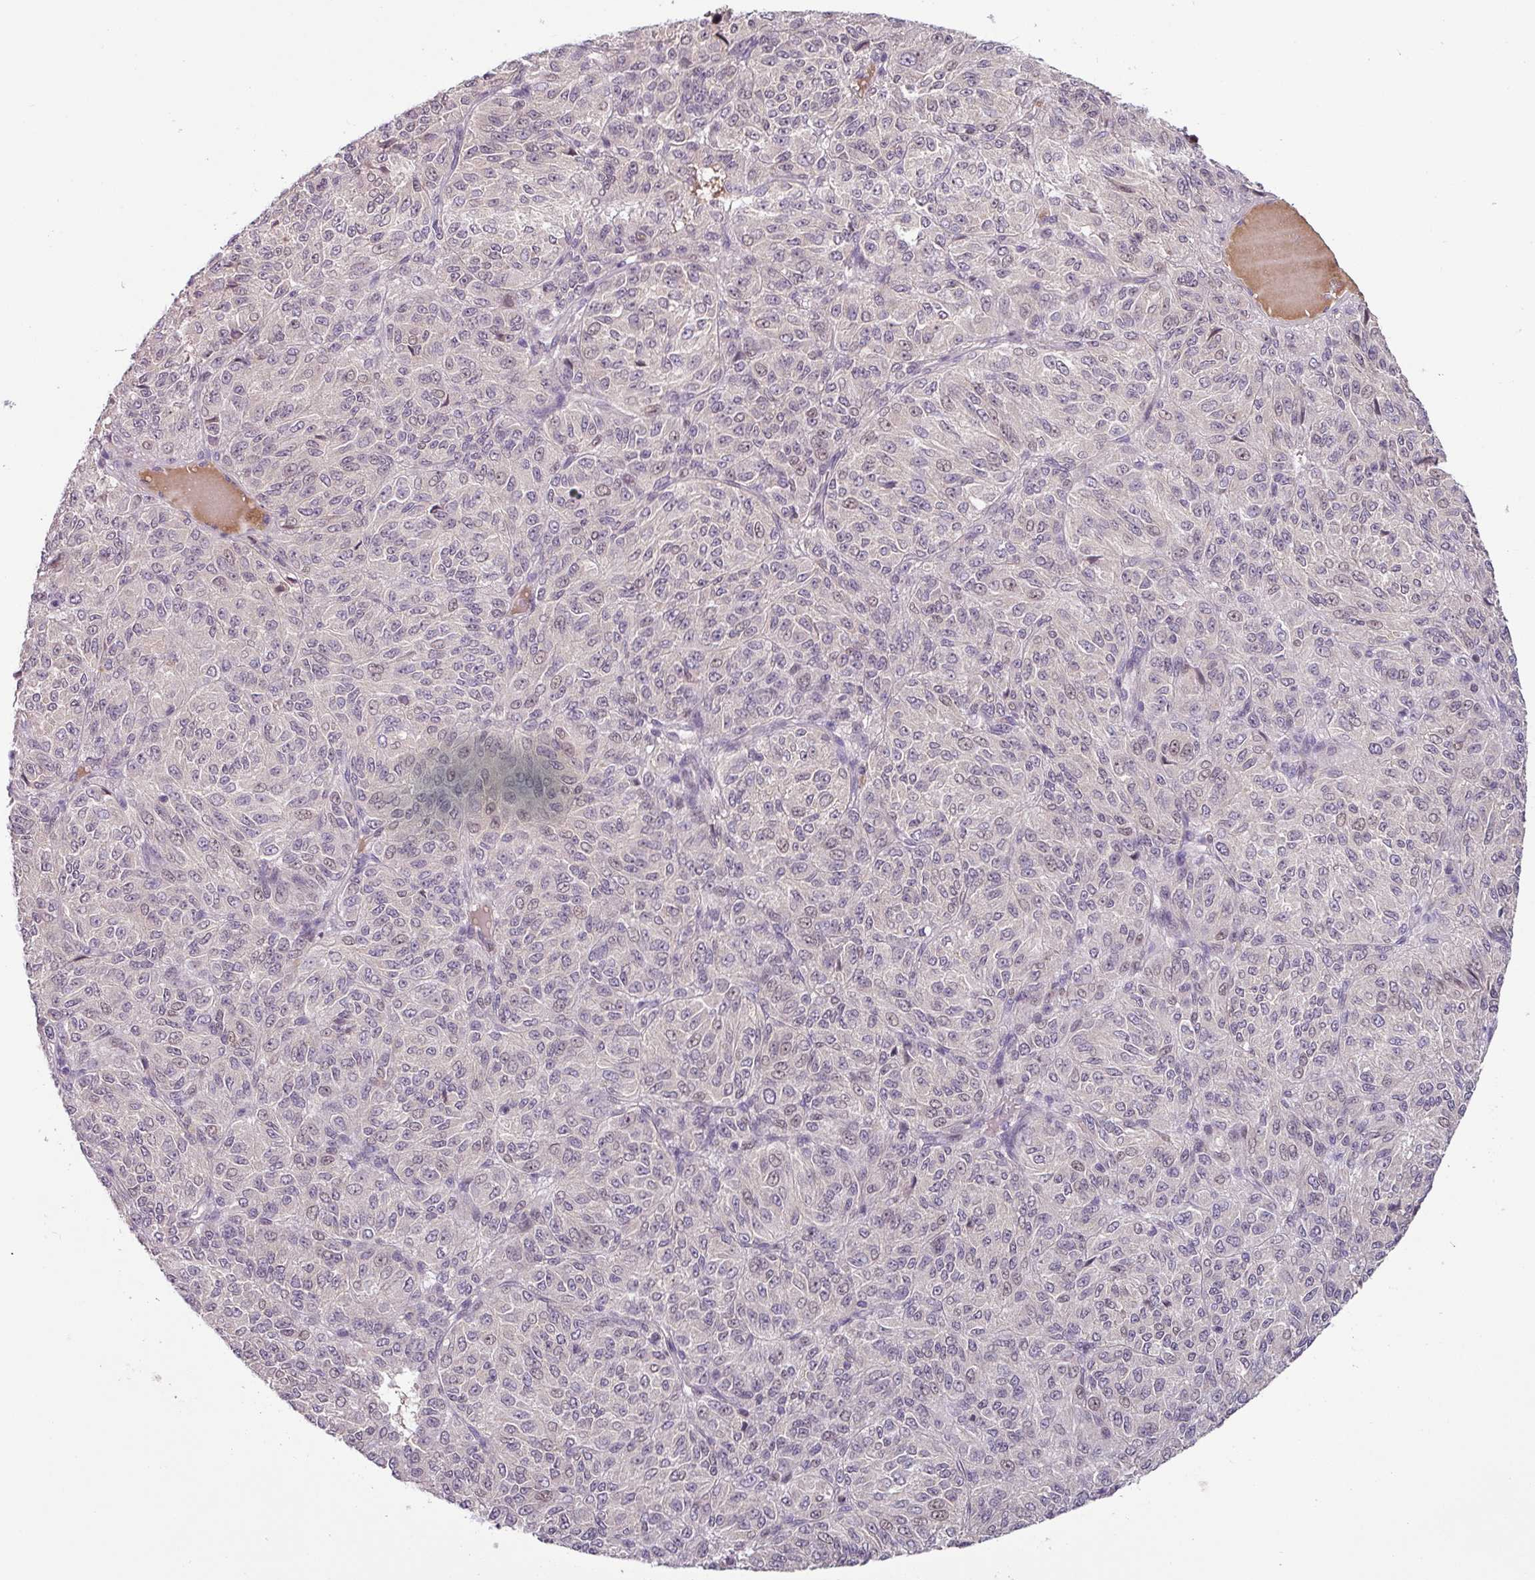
{"staining": {"intensity": "weak", "quantity": "<25%", "location": "nuclear"}, "tissue": "melanoma", "cell_type": "Tumor cells", "image_type": "cancer", "snomed": [{"axis": "morphology", "description": "Malignant melanoma, Metastatic site"}, {"axis": "topography", "description": "Brain"}], "caption": "Immunohistochemistry (IHC) of melanoma exhibits no expression in tumor cells.", "gene": "SLC5A10", "patient": {"sex": "female", "age": 56}}